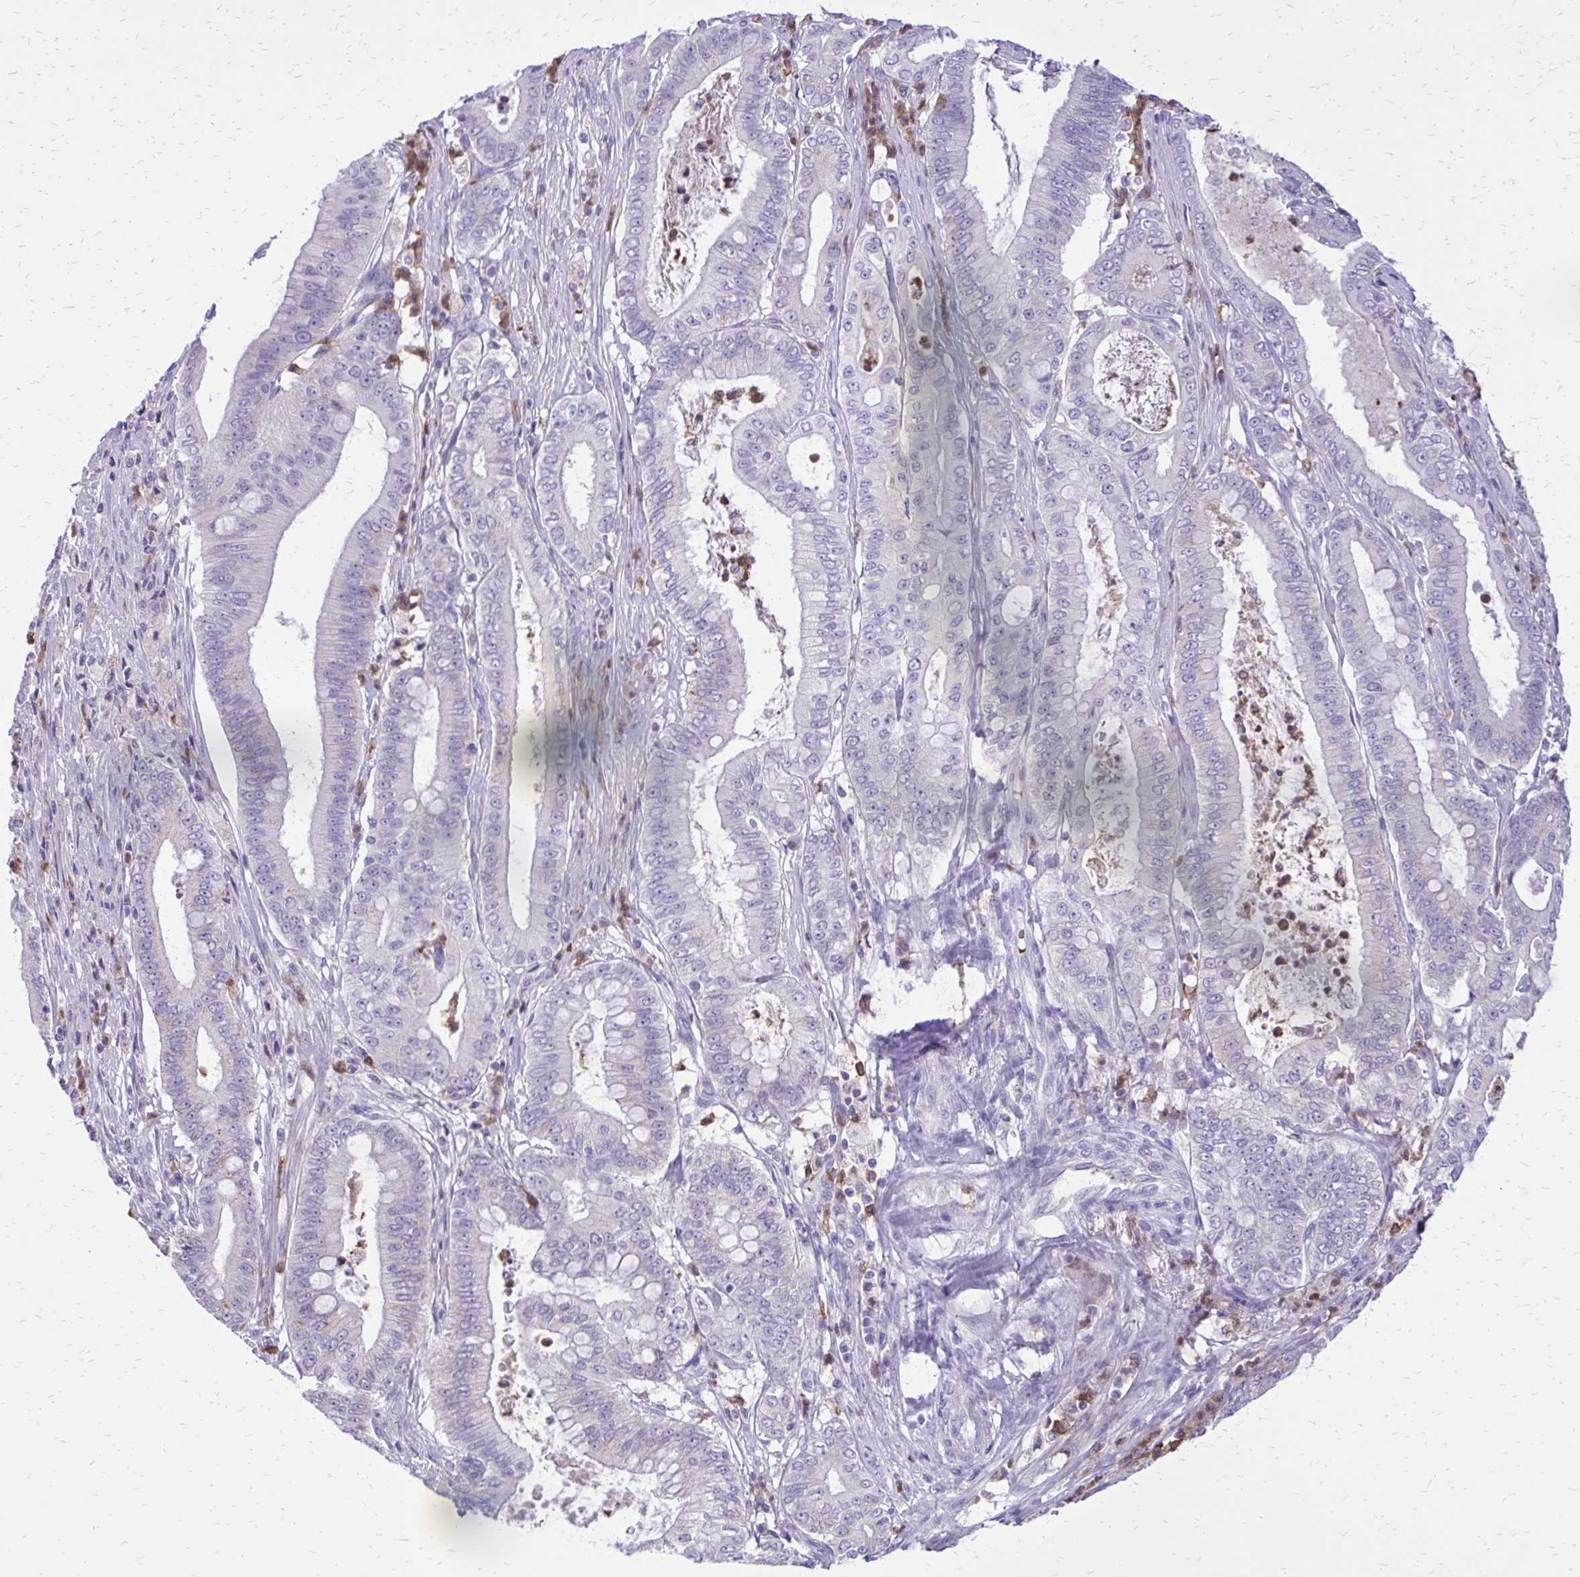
{"staining": {"intensity": "negative", "quantity": "none", "location": "none"}, "tissue": "pancreatic cancer", "cell_type": "Tumor cells", "image_type": "cancer", "snomed": [{"axis": "morphology", "description": "Adenocarcinoma, NOS"}, {"axis": "topography", "description": "Pancreas"}], "caption": "Tumor cells are negative for protein expression in human adenocarcinoma (pancreatic).", "gene": "CAT", "patient": {"sex": "male", "age": 71}}